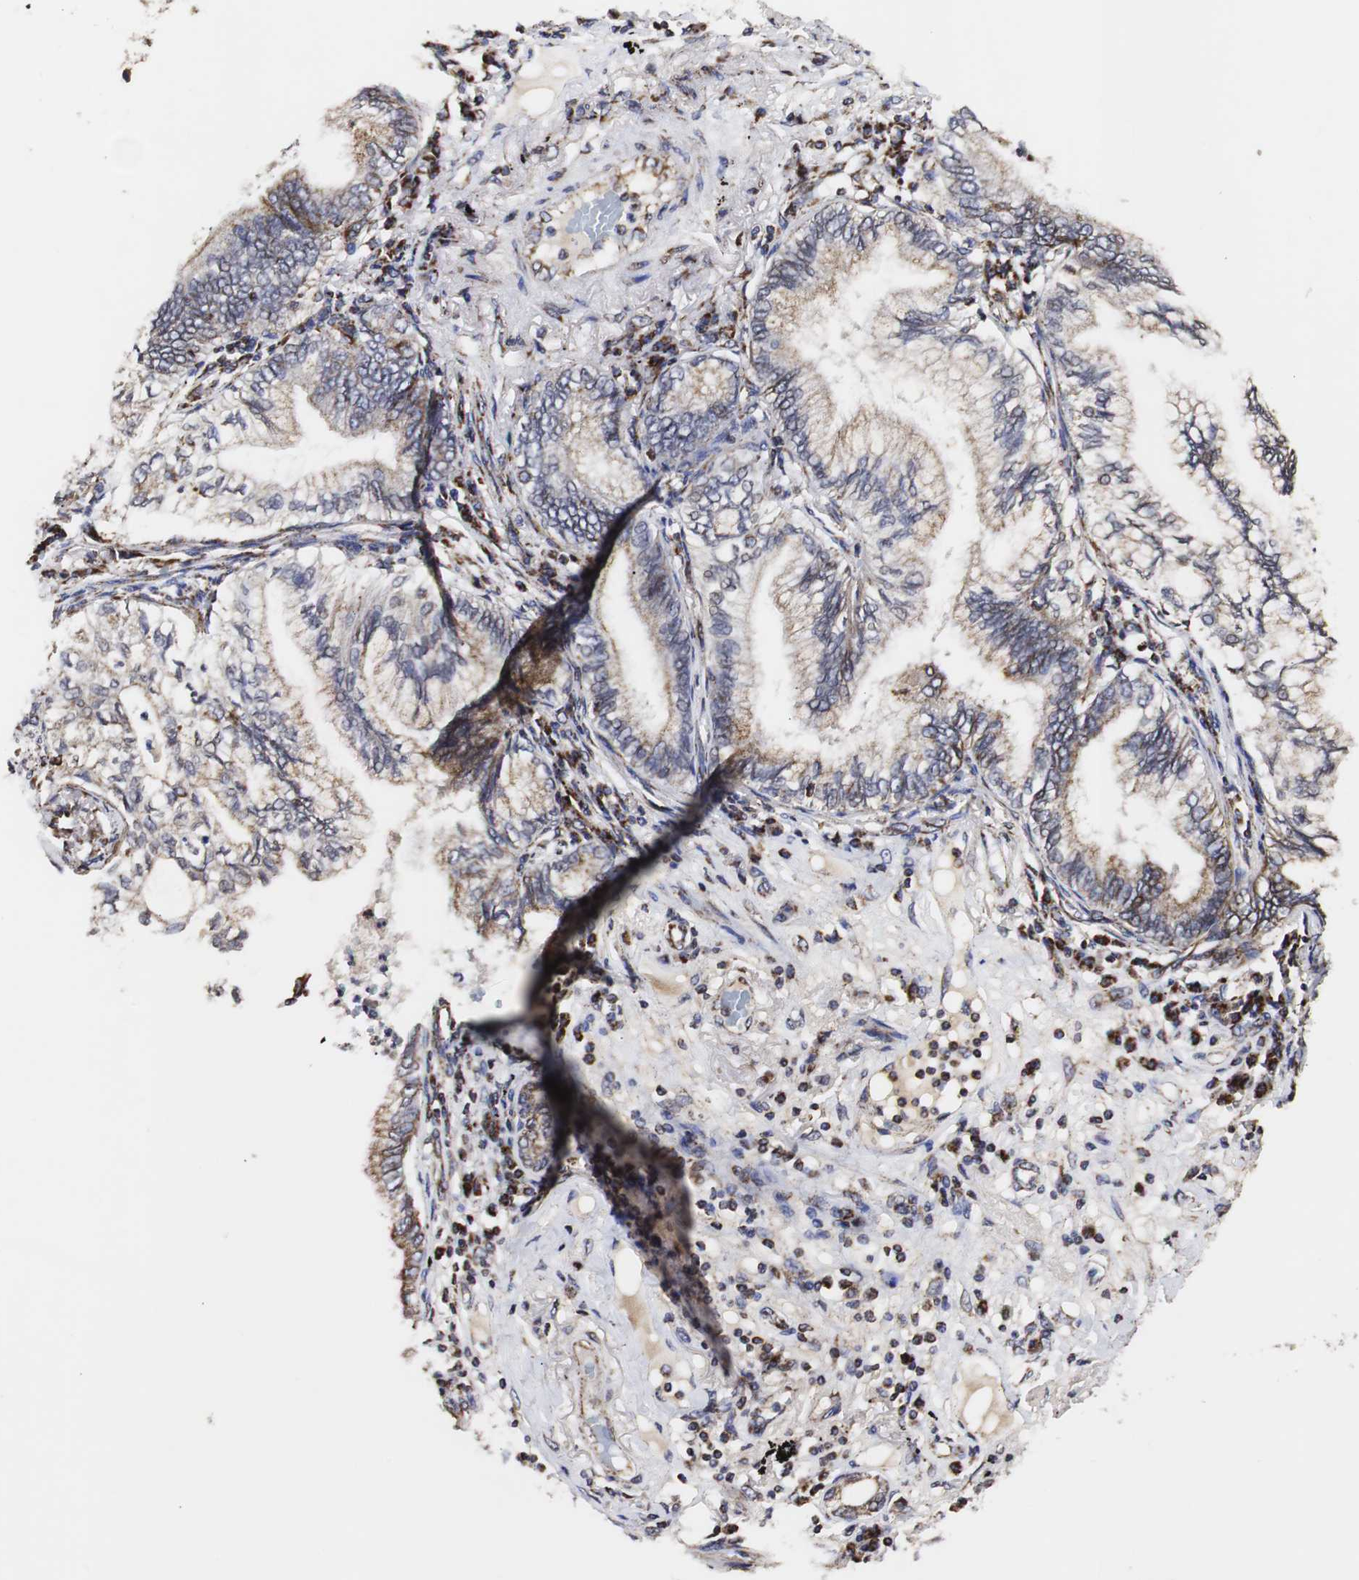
{"staining": {"intensity": "moderate", "quantity": "25%-75%", "location": "cytoplasmic/membranous"}, "tissue": "lung cancer", "cell_type": "Tumor cells", "image_type": "cancer", "snomed": [{"axis": "morphology", "description": "Adenocarcinoma, NOS"}, {"axis": "topography", "description": "Lung"}], "caption": "High-power microscopy captured an IHC image of lung cancer (adenocarcinoma), revealing moderate cytoplasmic/membranous positivity in approximately 25%-75% of tumor cells.", "gene": "HSD17B10", "patient": {"sex": "female", "age": 70}}